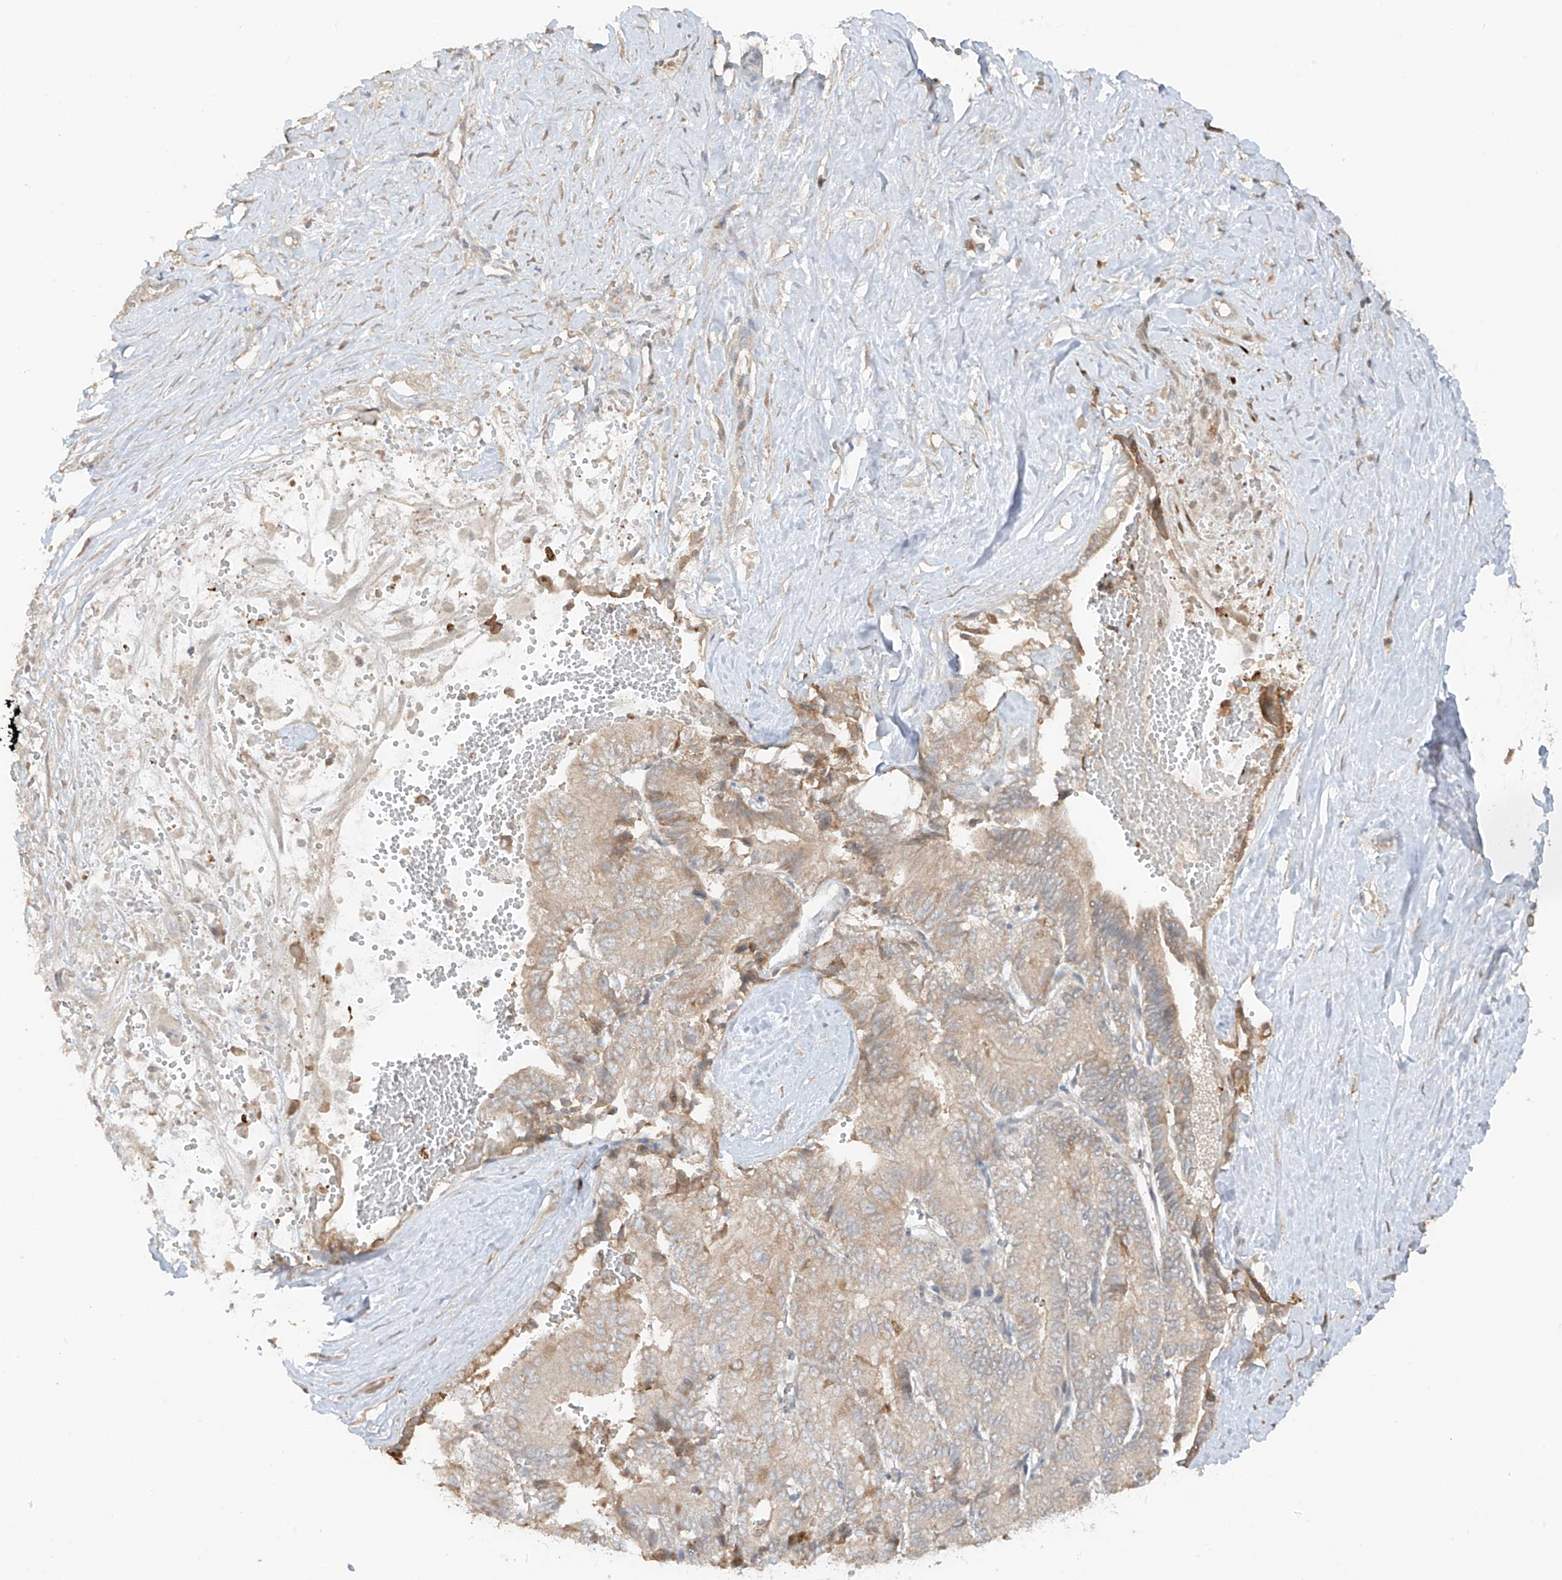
{"staining": {"intensity": "weak", "quantity": "<25%", "location": "cytoplasmic/membranous"}, "tissue": "liver cancer", "cell_type": "Tumor cells", "image_type": "cancer", "snomed": [{"axis": "morphology", "description": "Cholangiocarcinoma"}, {"axis": "topography", "description": "Liver"}], "caption": "The image reveals no staining of tumor cells in liver cancer (cholangiocarcinoma).", "gene": "COLGALT2", "patient": {"sex": "female", "age": 75}}